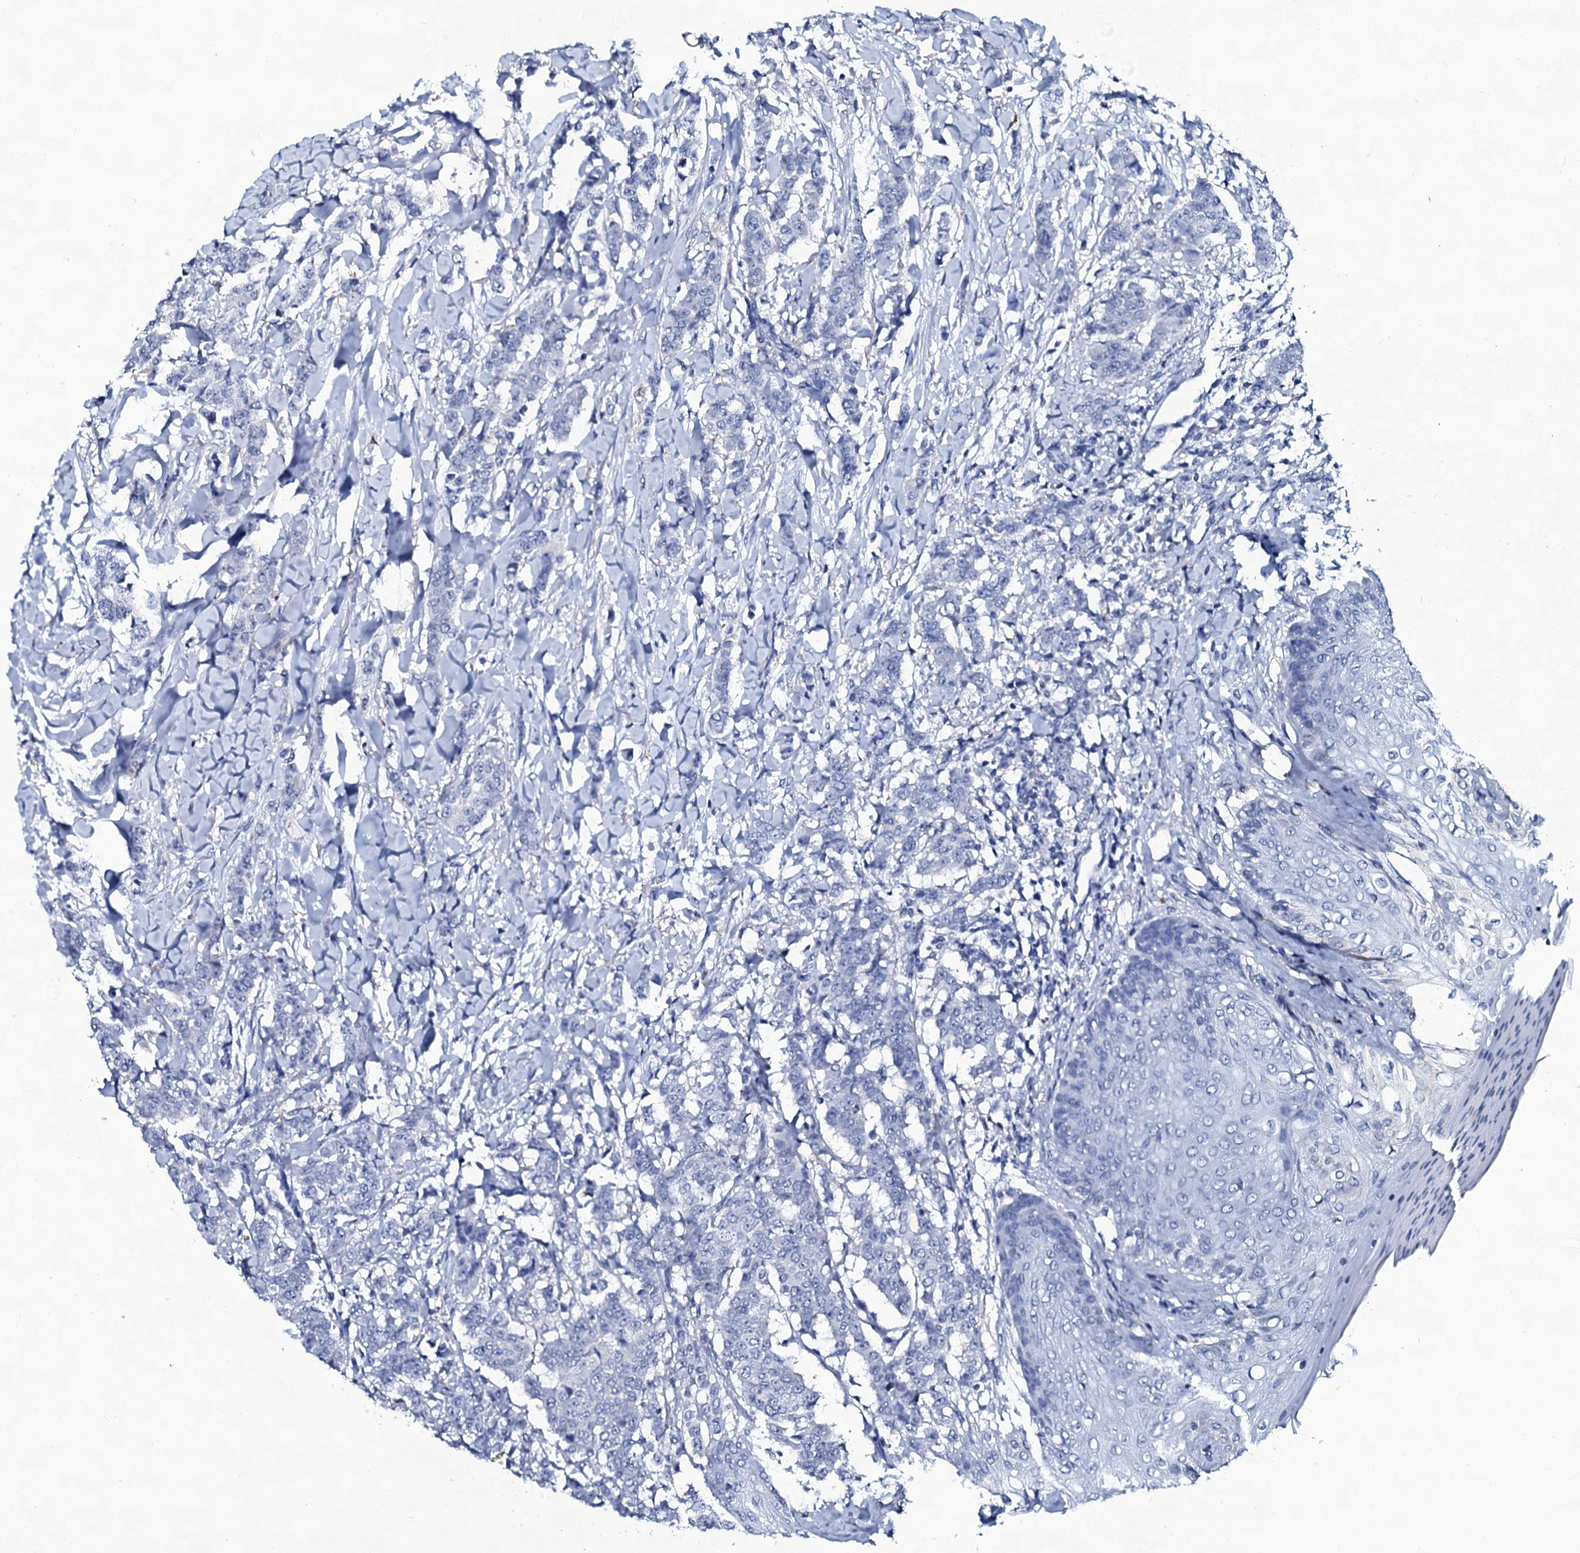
{"staining": {"intensity": "negative", "quantity": "none", "location": "none"}, "tissue": "breast cancer", "cell_type": "Tumor cells", "image_type": "cancer", "snomed": [{"axis": "morphology", "description": "Duct carcinoma"}, {"axis": "topography", "description": "Breast"}], "caption": "Protein analysis of breast invasive ductal carcinoma shows no significant staining in tumor cells.", "gene": "SLC4A7", "patient": {"sex": "female", "age": 40}}